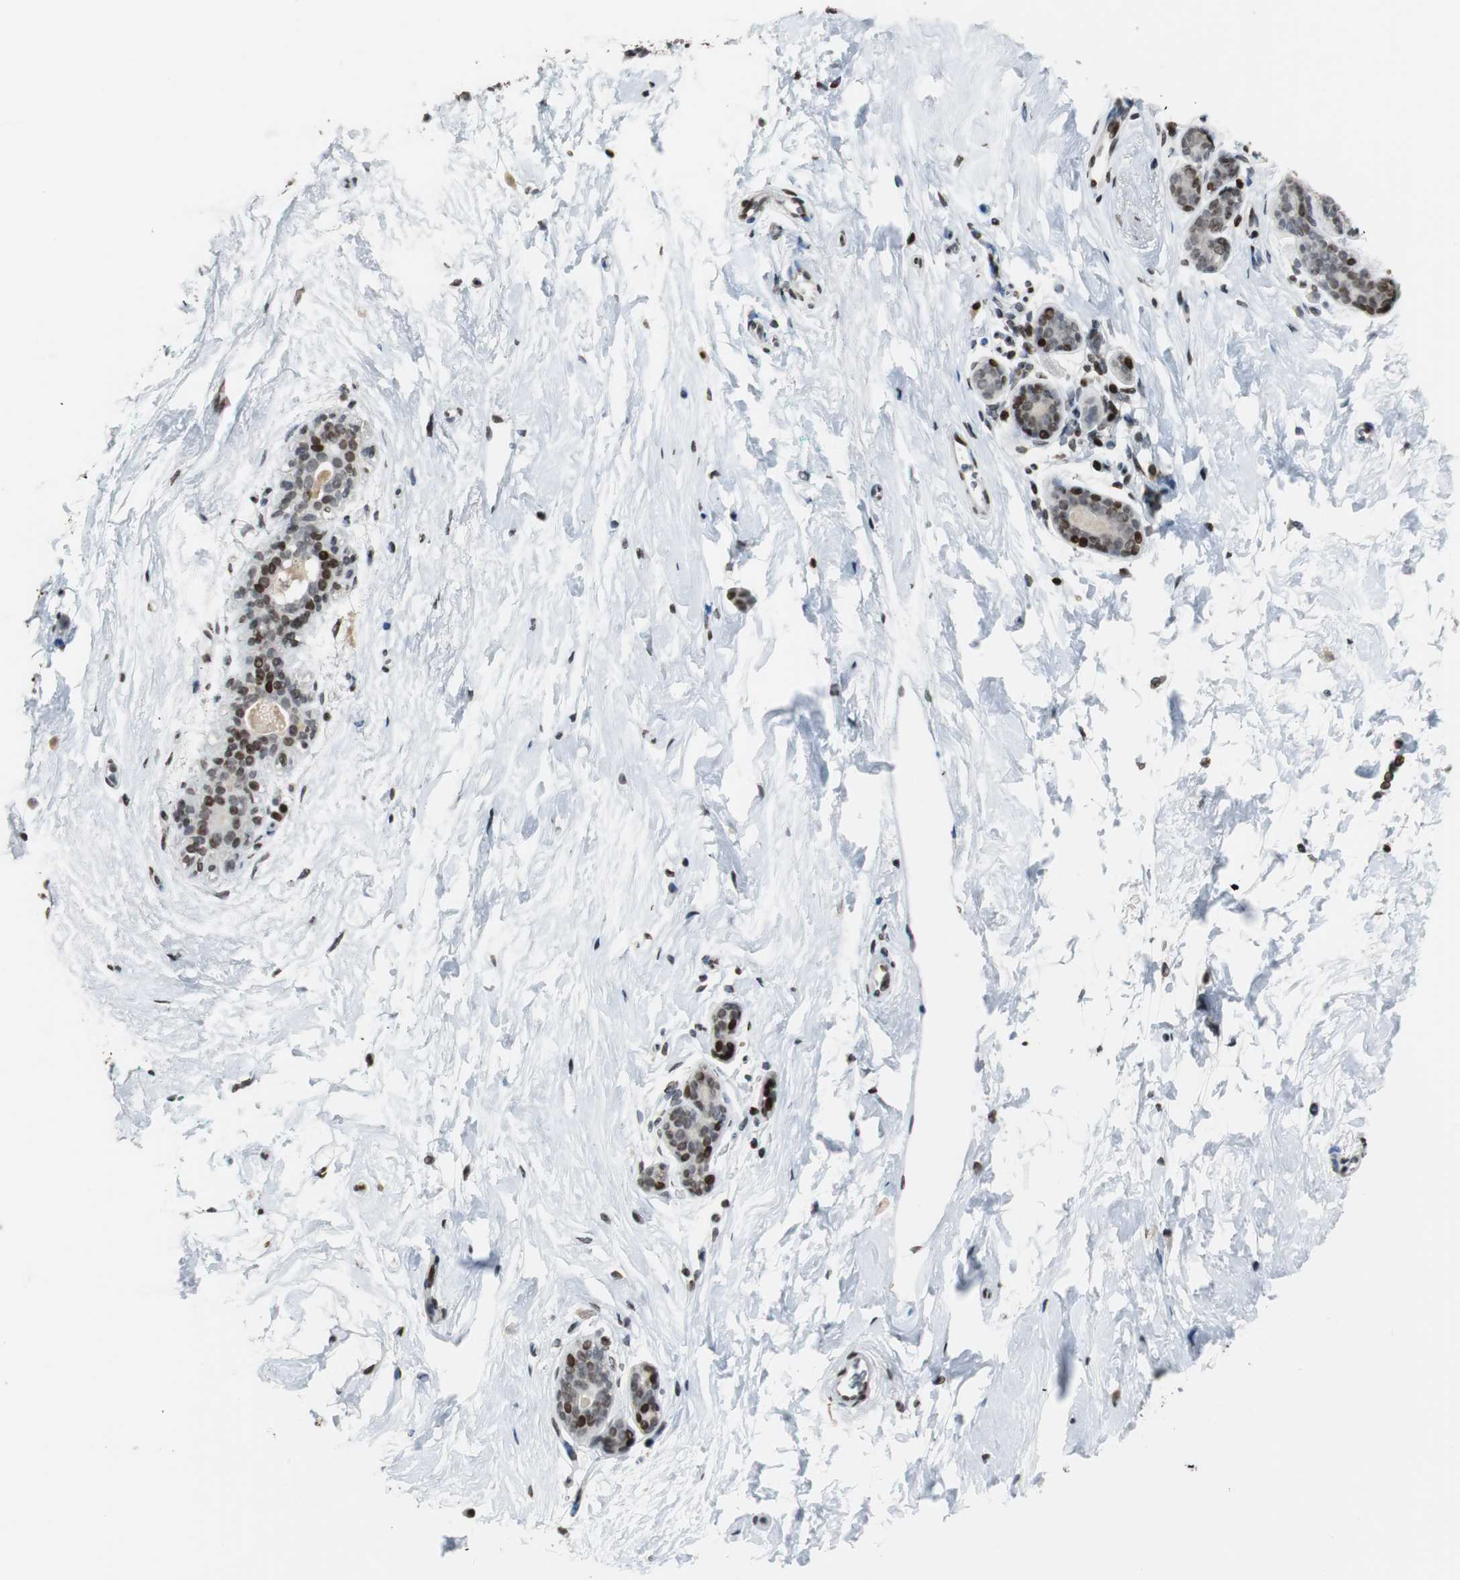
{"staining": {"intensity": "strong", "quantity": ">75%", "location": "cytoplasmic/membranous,nuclear"}, "tissue": "breast", "cell_type": "Adipocytes", "image_type": "normal", "snomed": [{"axis": "morphology", "description": "Normal tissue, NOS"}, {"axis": "topography", "description": "Breast"}], "caption": "Breast stained for a protein (brown) shows strong cytoplasmic/membranous,nuclear positive expression in about >75% of adipocytes.", "gene": "PAXIP1", "patient": {"sex": "female", "age": 52}}